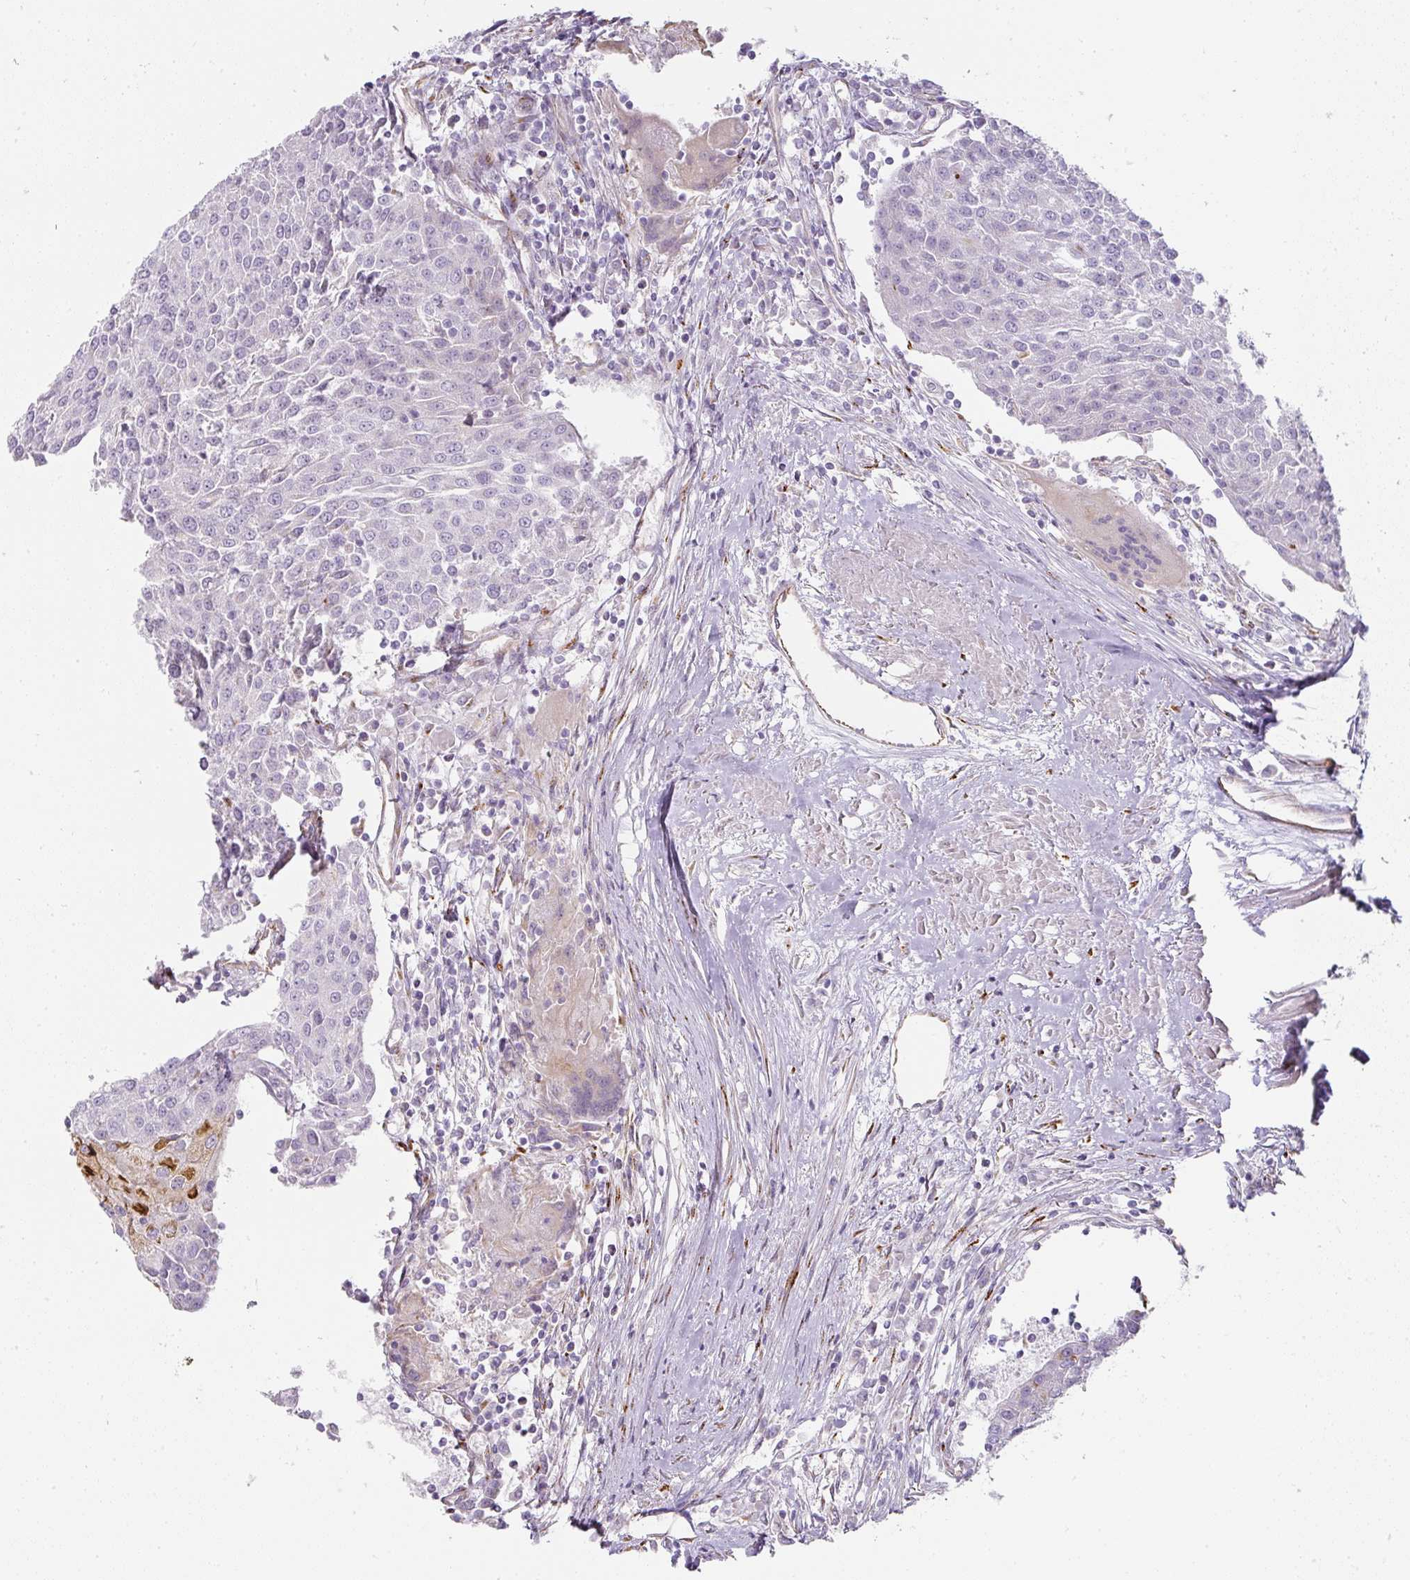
{"staining": {"intensity": "strong", "quantity": "<25%", "location": "cytoplasmic/membranous"}, "tissue": "urothelial cancer", "cell_type": "Tumor cells", "image_type": "cancer", "snomed": [{"axis": "morphology", "description": "Urothelial carcinoma, High grade"}, {"axis": "topography", "description": "Urinary bladder"}], "caption": "A high-resolution photomicrograph shows IHC staining of urothelial carcinoma (high-grade), which reveals strong cytoplasmic/membranous positivity in approximately <25% of tumor cells.", "gene": "ATP8B2", "patient": {"sex": "female", "age": 85}}